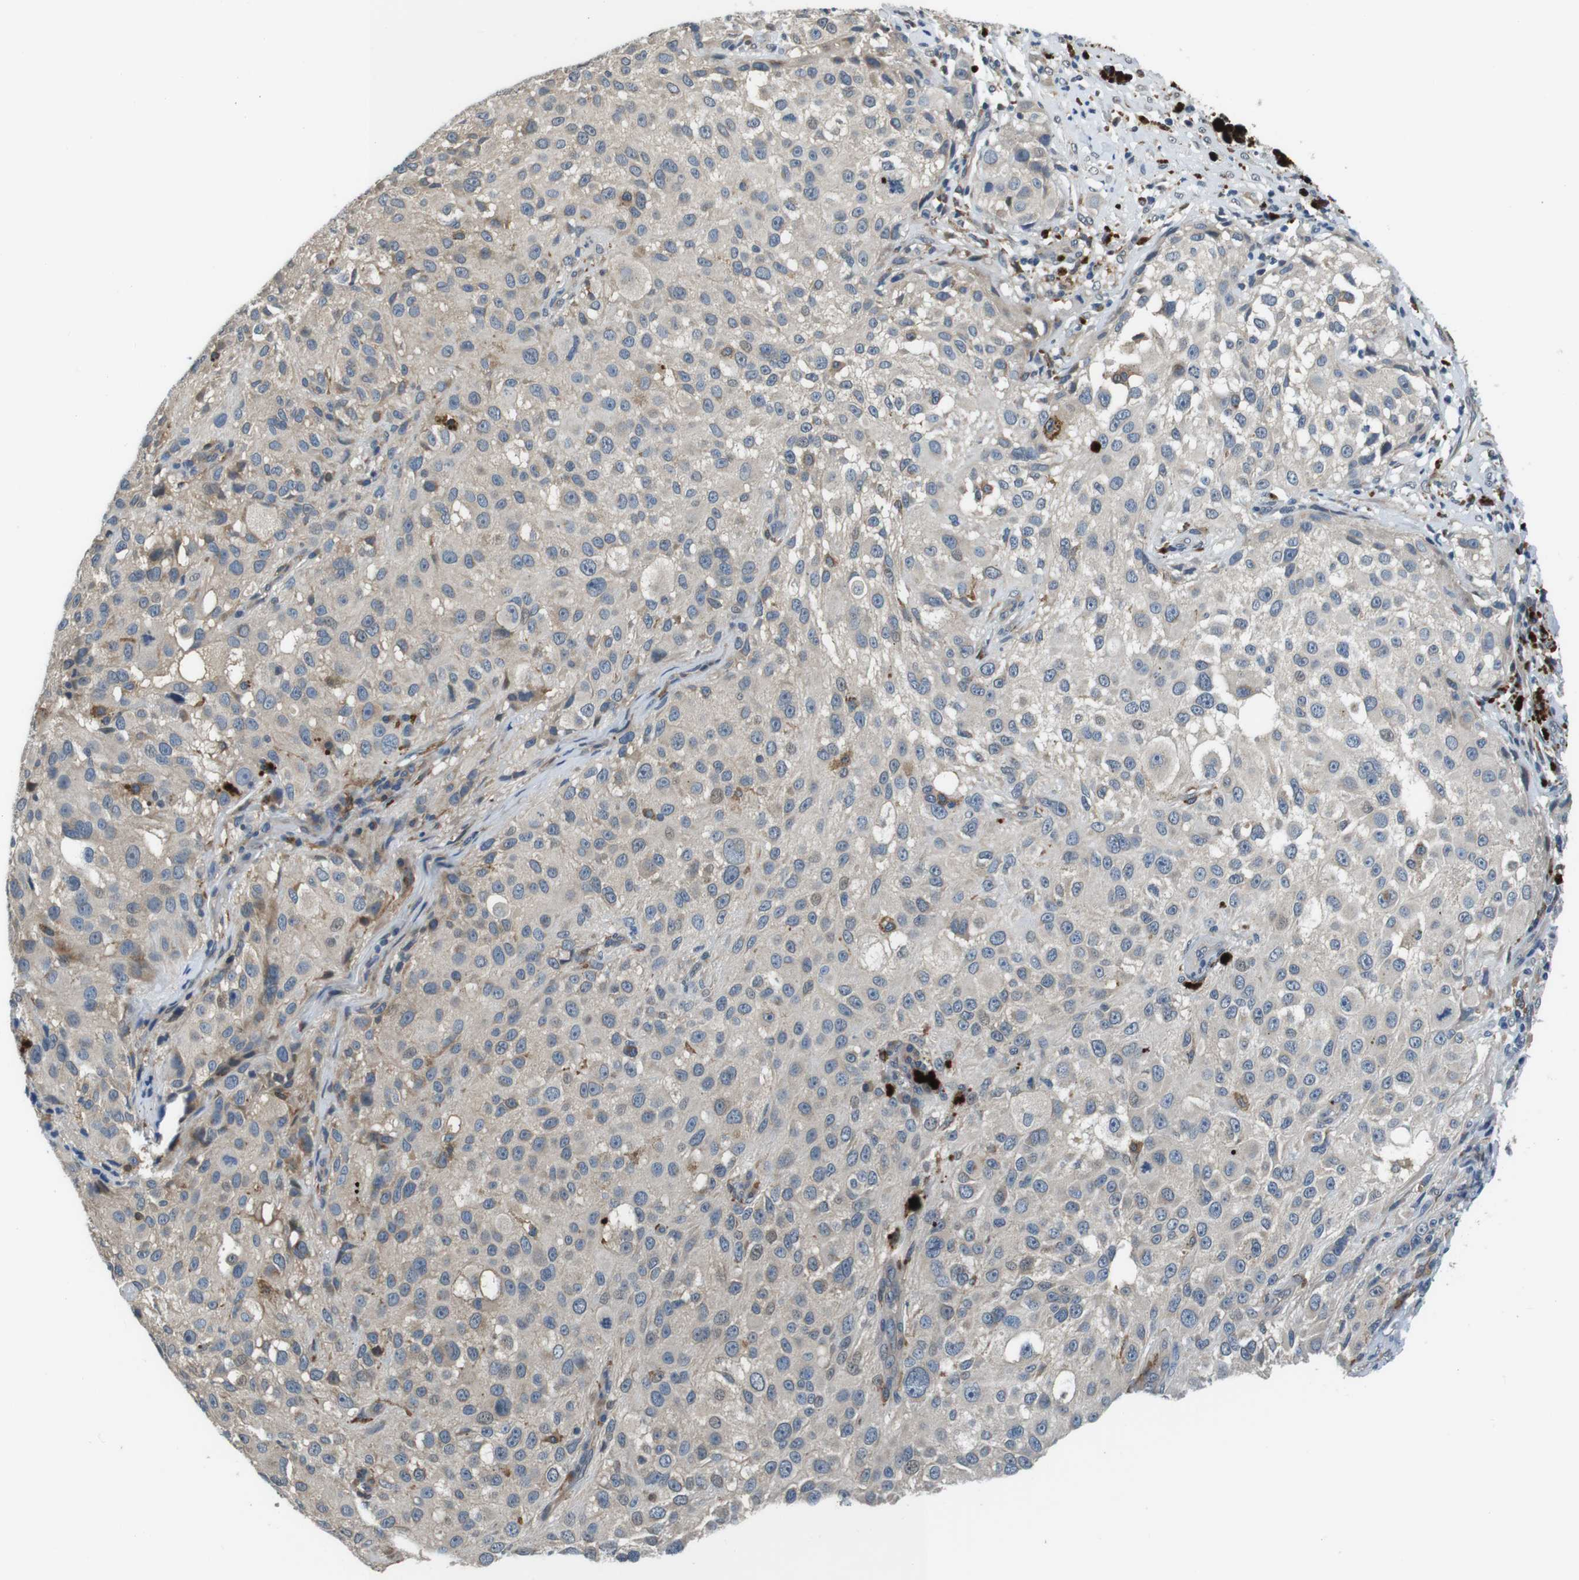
{"staining": {"intensity": "negative", "quantity": "none", "location": "none"}, "tissue": "melanoma", "cell_type": "Tumor cells", "image_type": "cancer", "snomed": [{"axis": "morphology", "description": "Necrosis, NOS"}, {"axis": "morphology", "description": "Malignant melanoma, NOS"}, {"axis": "topography", "description": "Skin"}], "caption": "Immunohistochemistry image of melanoma stained for a protein (brown), which exhibits no staining in tumor cells.", "gene": "CD163L1", "patient": {"sex": "female", "age": 87}}